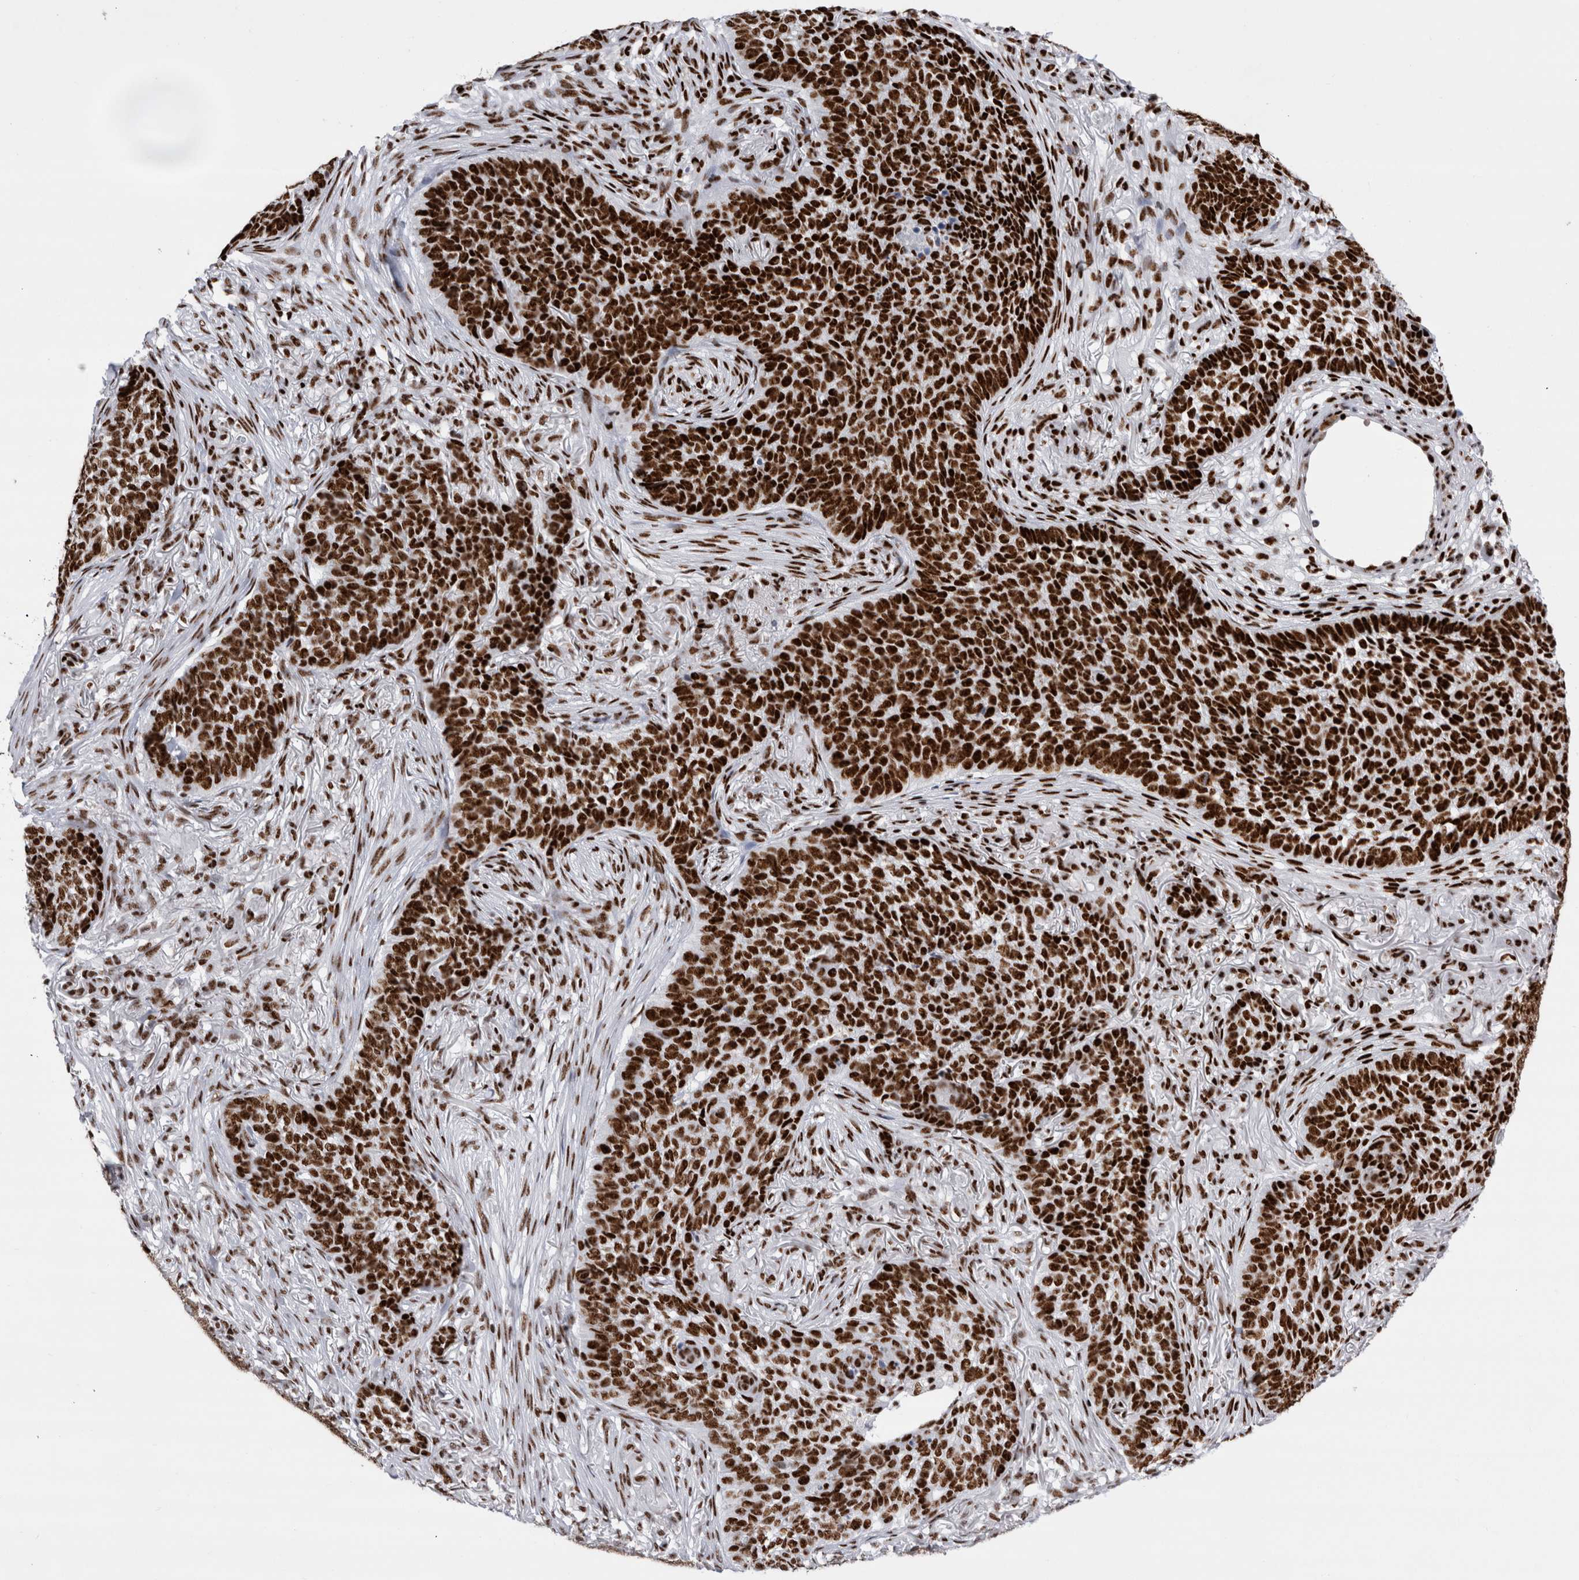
{"staining": {"intensity": "strong", "quantity": ">75%", "location": "nuclear"}, "tissue": "skin cancer", "cell_type": "Tumor cells", "image_type": "cancer", "snomed": [{"axis": "morphology", "description": "Basal cell carcinoma"}, {"axis": "topography", "description": "Skin"}], "caption": "Immunohistochemical staining of human skin cancer (basal cell carcinoma) displays high levels of strong nuclear protein positivity in about >75% of tumor cells. The staining was performed using DAB to visualize the protein expression in brown, while the nuclei were stained in blue with hematoxylin (Magnification: 20x).", "gene": "RBM6", "patient": {"sex": "male", "age": 85}}